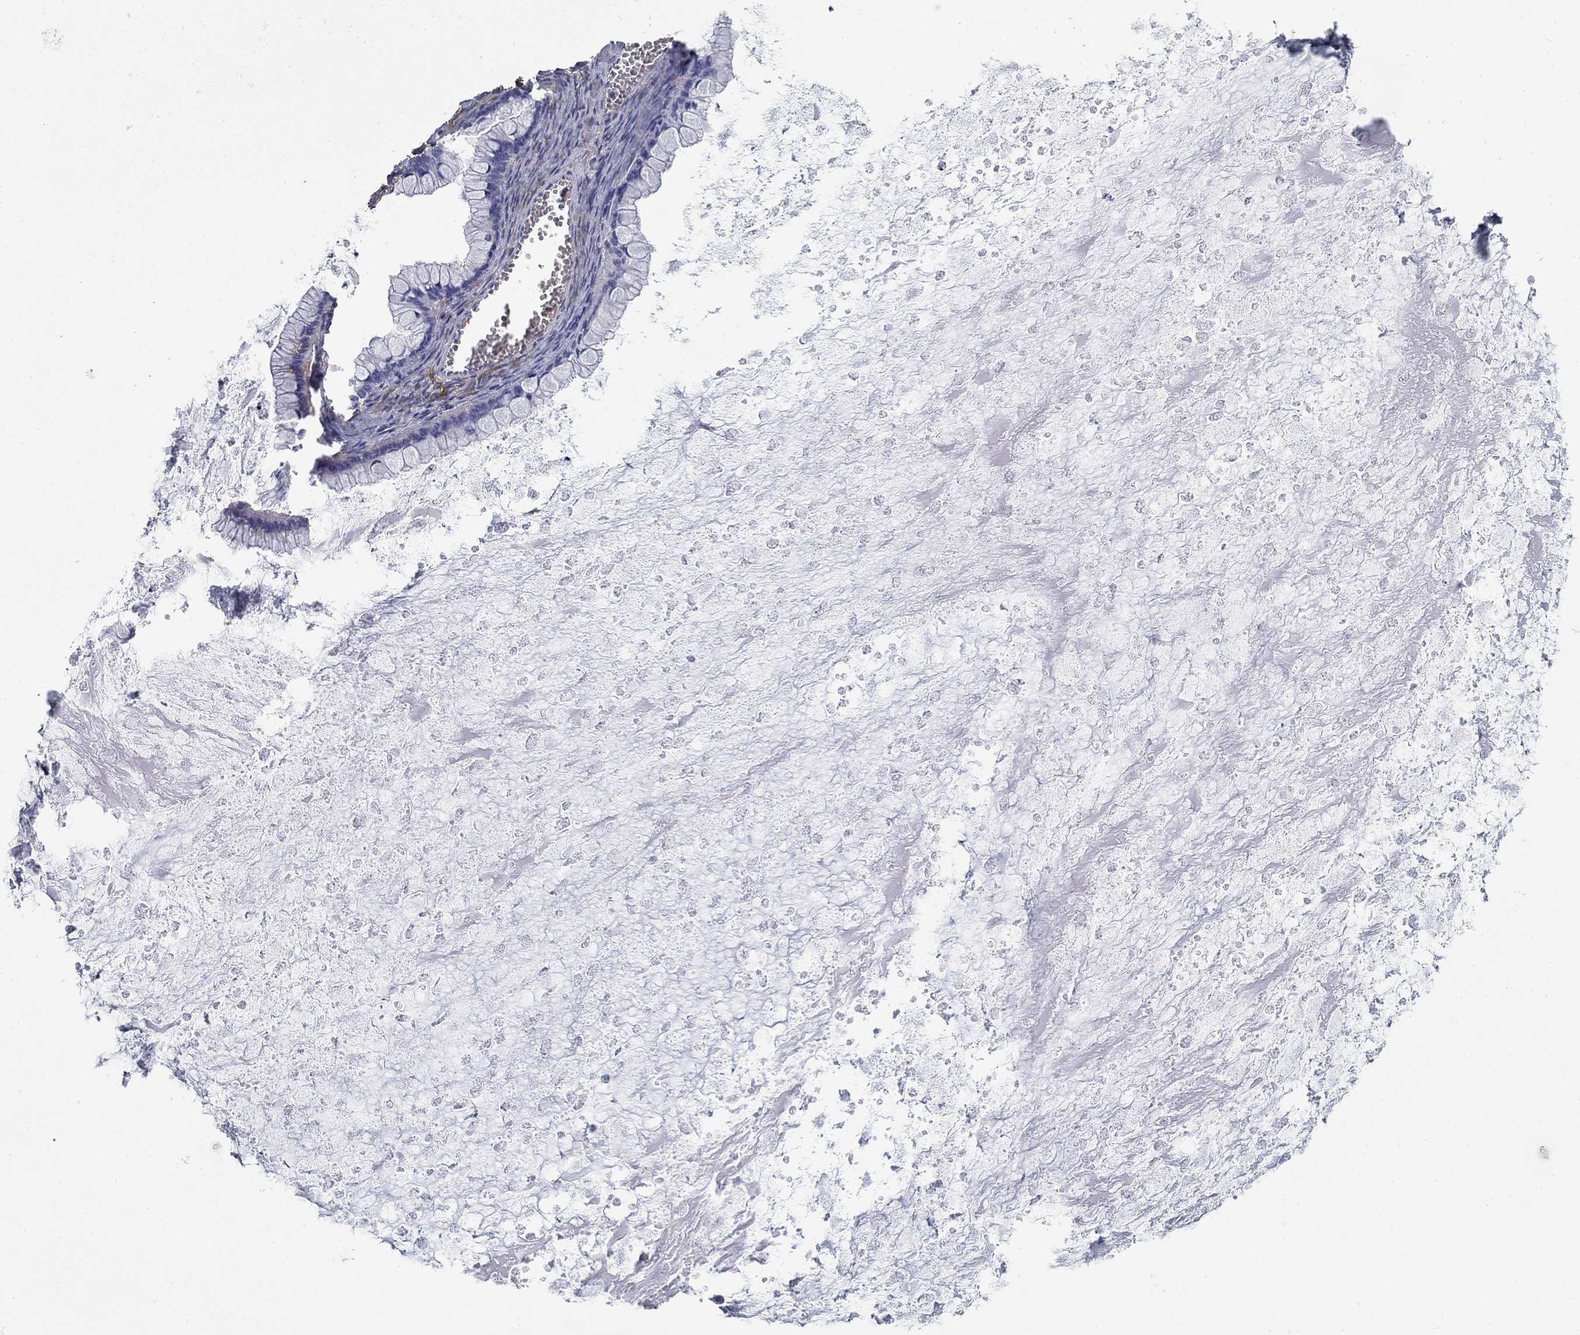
{"staining": {"intensity": "negative", "quantity": "none", "location": "none"}, "tissue": "ovarian cancer", "cell_type": "Tumor cells", "image_type": "cancer", "snomed": [{"axis": "morphology", "description": "Cystadenocarcinoma, mucinous, NOS"}, {"axis": "topography", "description": "Ovary"}], "caption": "This is an immunohistochemistry (IHC) micrograph of mucinous cystadenocarcinoma (ovarian). There is no staining in tumor cells.", "gene": "GPC1", "patient": {"sex": "female", "age": 67}}